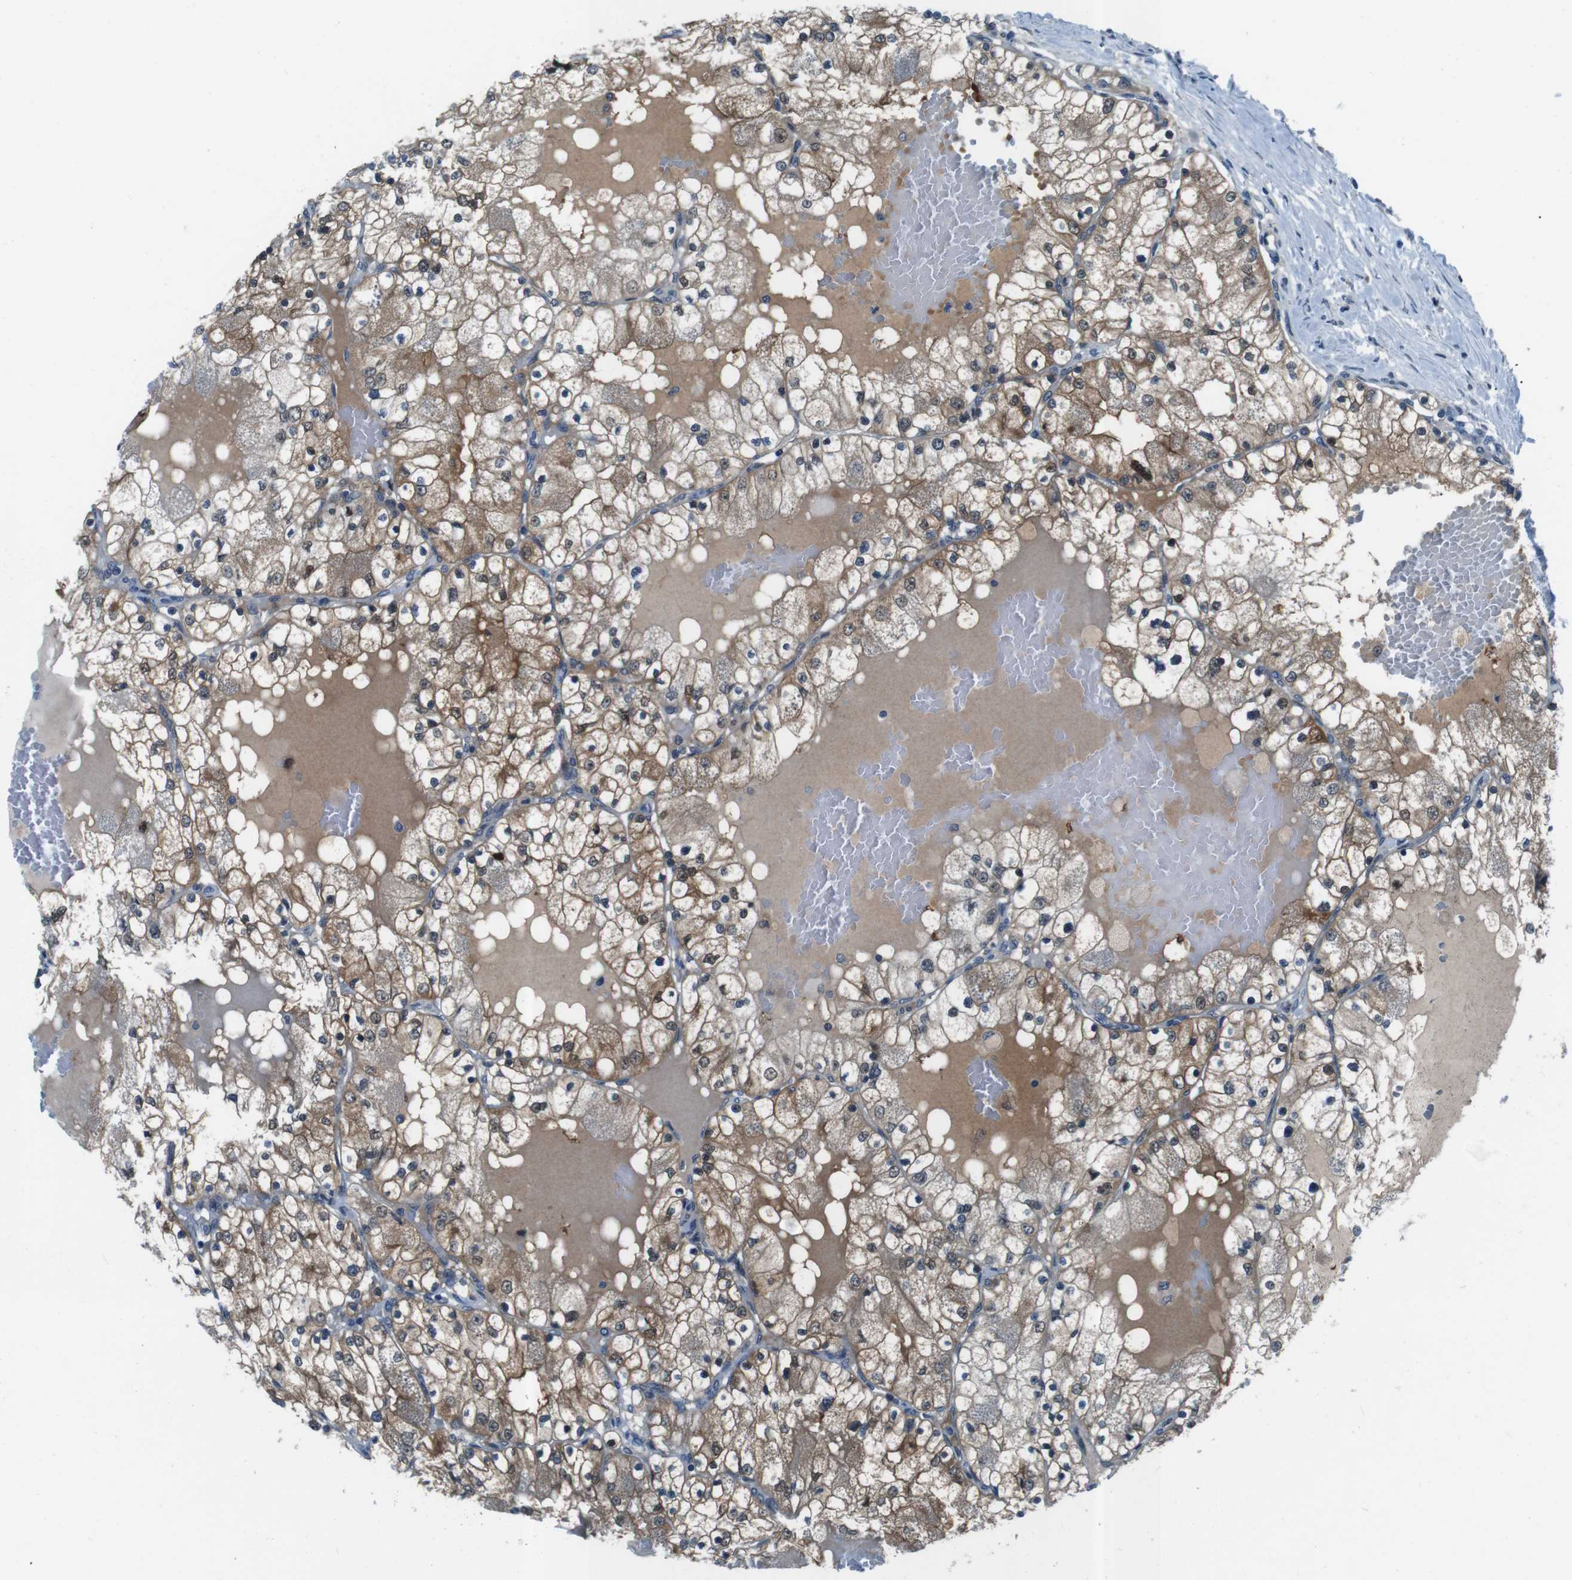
{"staining": {"intensity": "moderate", "quantity": ">75%", "location": "cytoplasmic/membranous"}, "tissue": "renal cancer", "cell_type": "Tumor cells", "image_type": "cancer", "snomed": [{"axis": "morphology", "description": "Adenocarcinoma, NOS"}, {"axis": "topography", "description": "Kidney"}], "caption": "Immunohistochemistry (IHC) histopathology image of renal cancer stained for a protein (brown), which exhibits medium levels of moderate cytoplasmic/membranous positivity in approximately >75% of tumor cells.", "gene": "LRP5", "patient": {"sex": "male", "age": 68}}